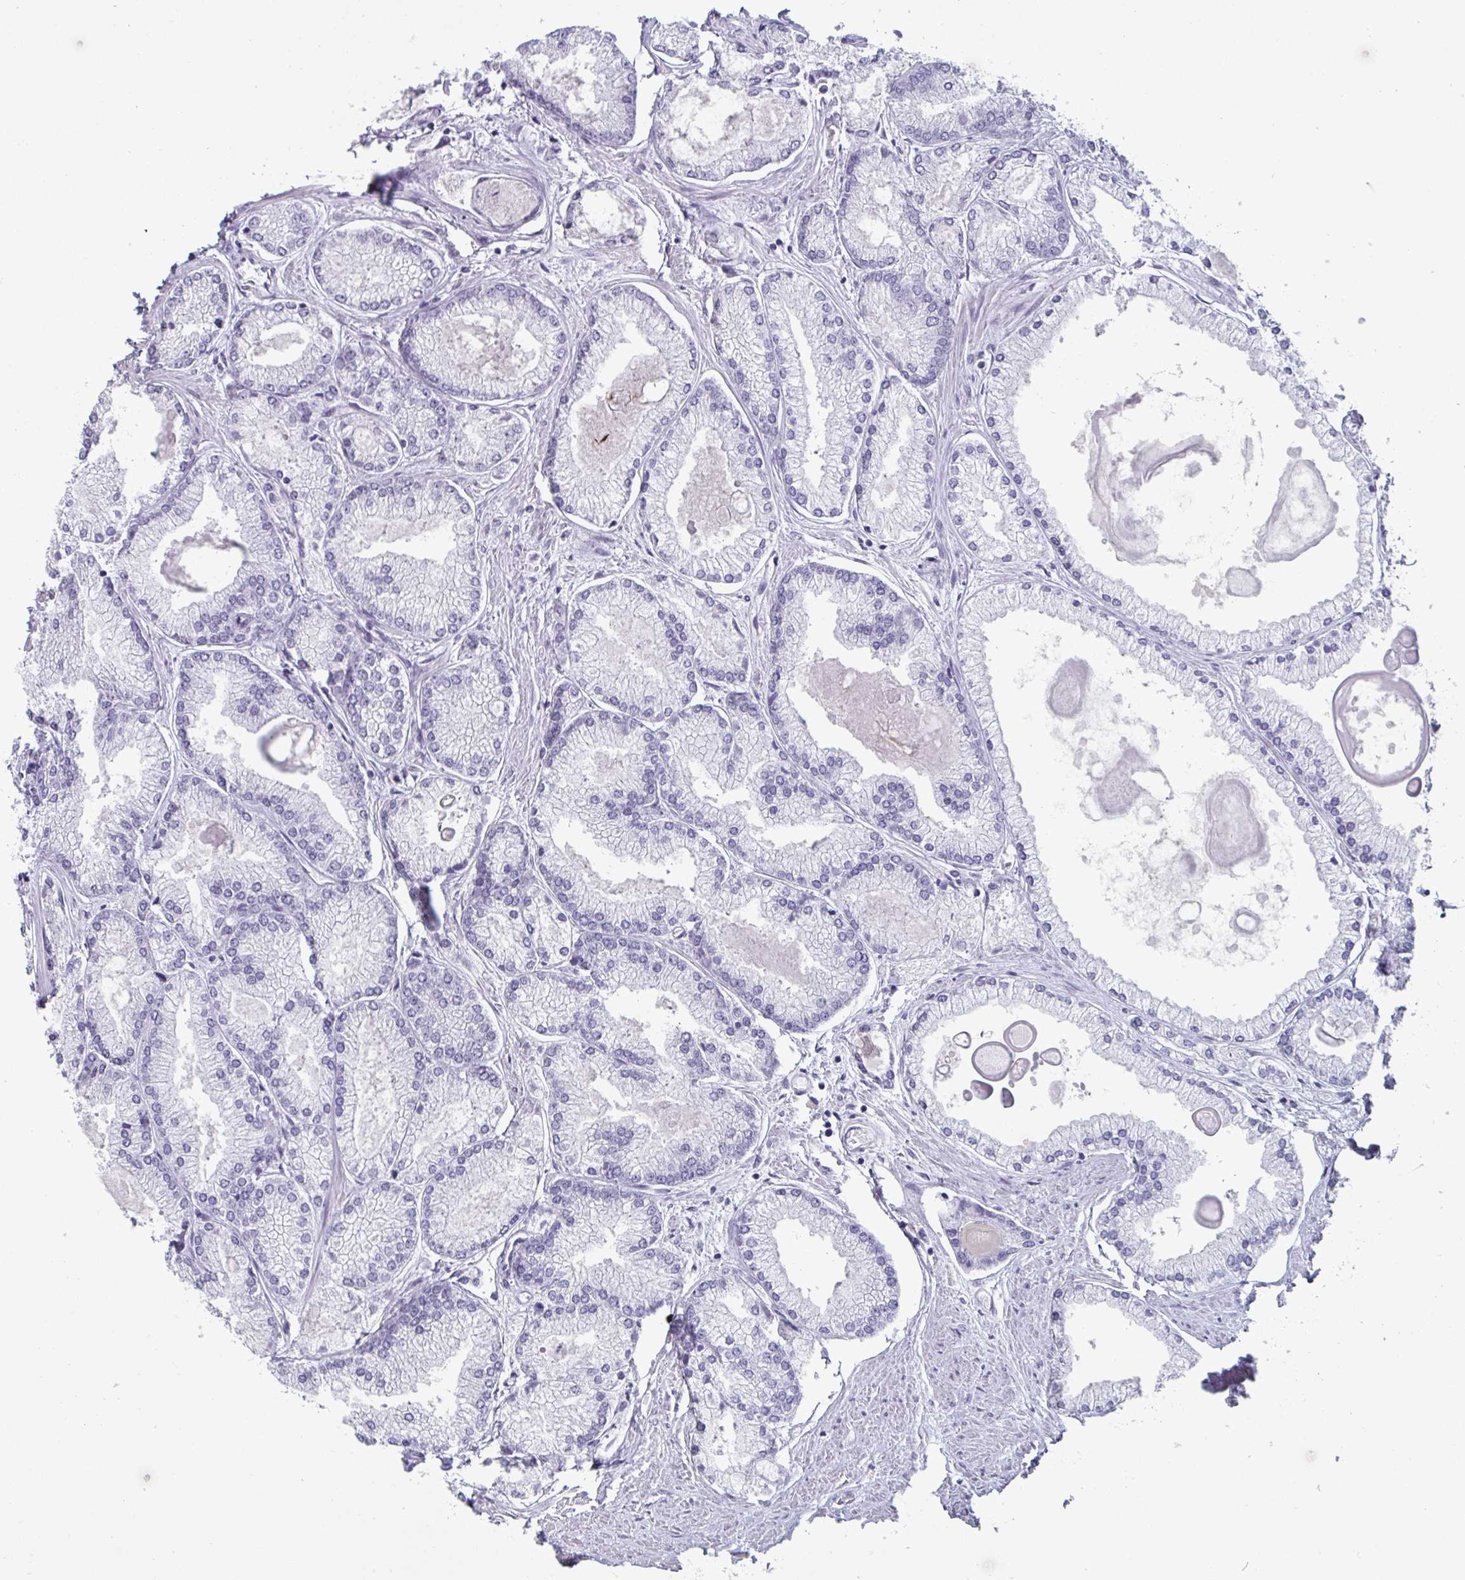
{"staining": {"intensity": "negative", "quantity": "none", "location": "none"}, "tissue": "prostate cancer", "cell_type": "Tumor cells", "image_type": "cancer", "snomed": [{"axis": "morphology", "description": "Adenocarcinoma, High grade"}, {"axis": "topography", "description": "Prostate"}], "caption": "A photomicrograph of prostate cancer (adenocarcinoma (high-grade)) stained for a protein demonstrates no brown staining in tumor cells. The staining is performed using DAB (3,3'-diaminobenzidine) brown chromogen with nuclei counter-stained in using hematoxylin.", "gene": "VSIG10L", "patient": {"sex": "male", "age": 68}}